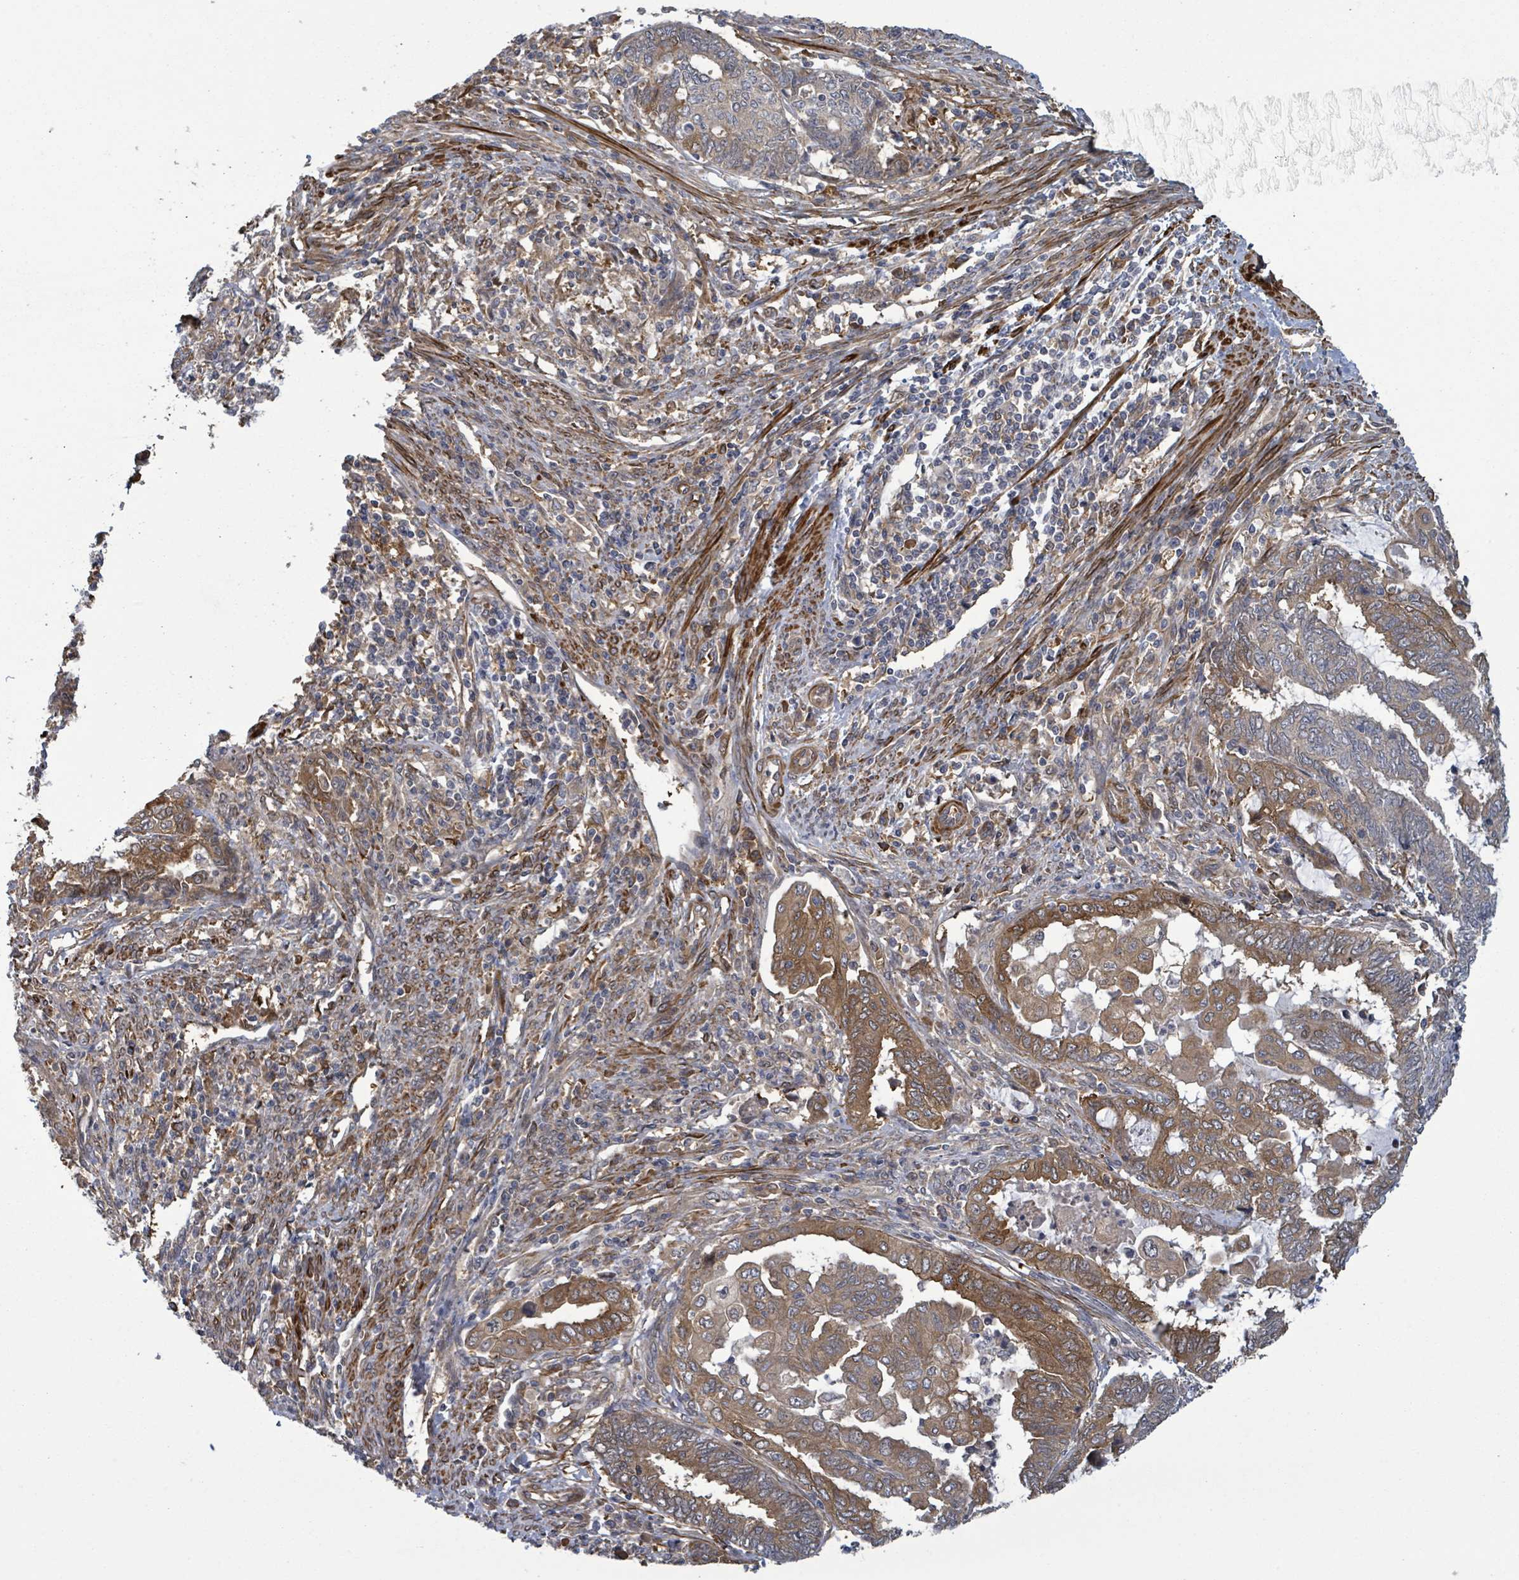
{"staining": {"intensity": "moderate", "quantity": "25%-75%", "location": "cytoplasmic/membranous"}, "tissue": "endometrial cancer", "cell_type": "Tumor cells", "image_type": "cancer", "snomed": [{"axis": "morphology", "description": "Adenocarcinoma, NOS"}, {"axis": "topography", "description": "Uterus"}, {"axis": "topography", "description": "Endometrium"}], "caption": "Immunohistochemical staining of endometrial adenocarcinoma displays moderate cytoplasmic/membranous protein staining in about 25%-75% of tumor cells. The protein is shown in brown color, while the nuclei are stained blue.", "gene": "MAP3K6", "patient": {"sex": "female", "age": 70}}